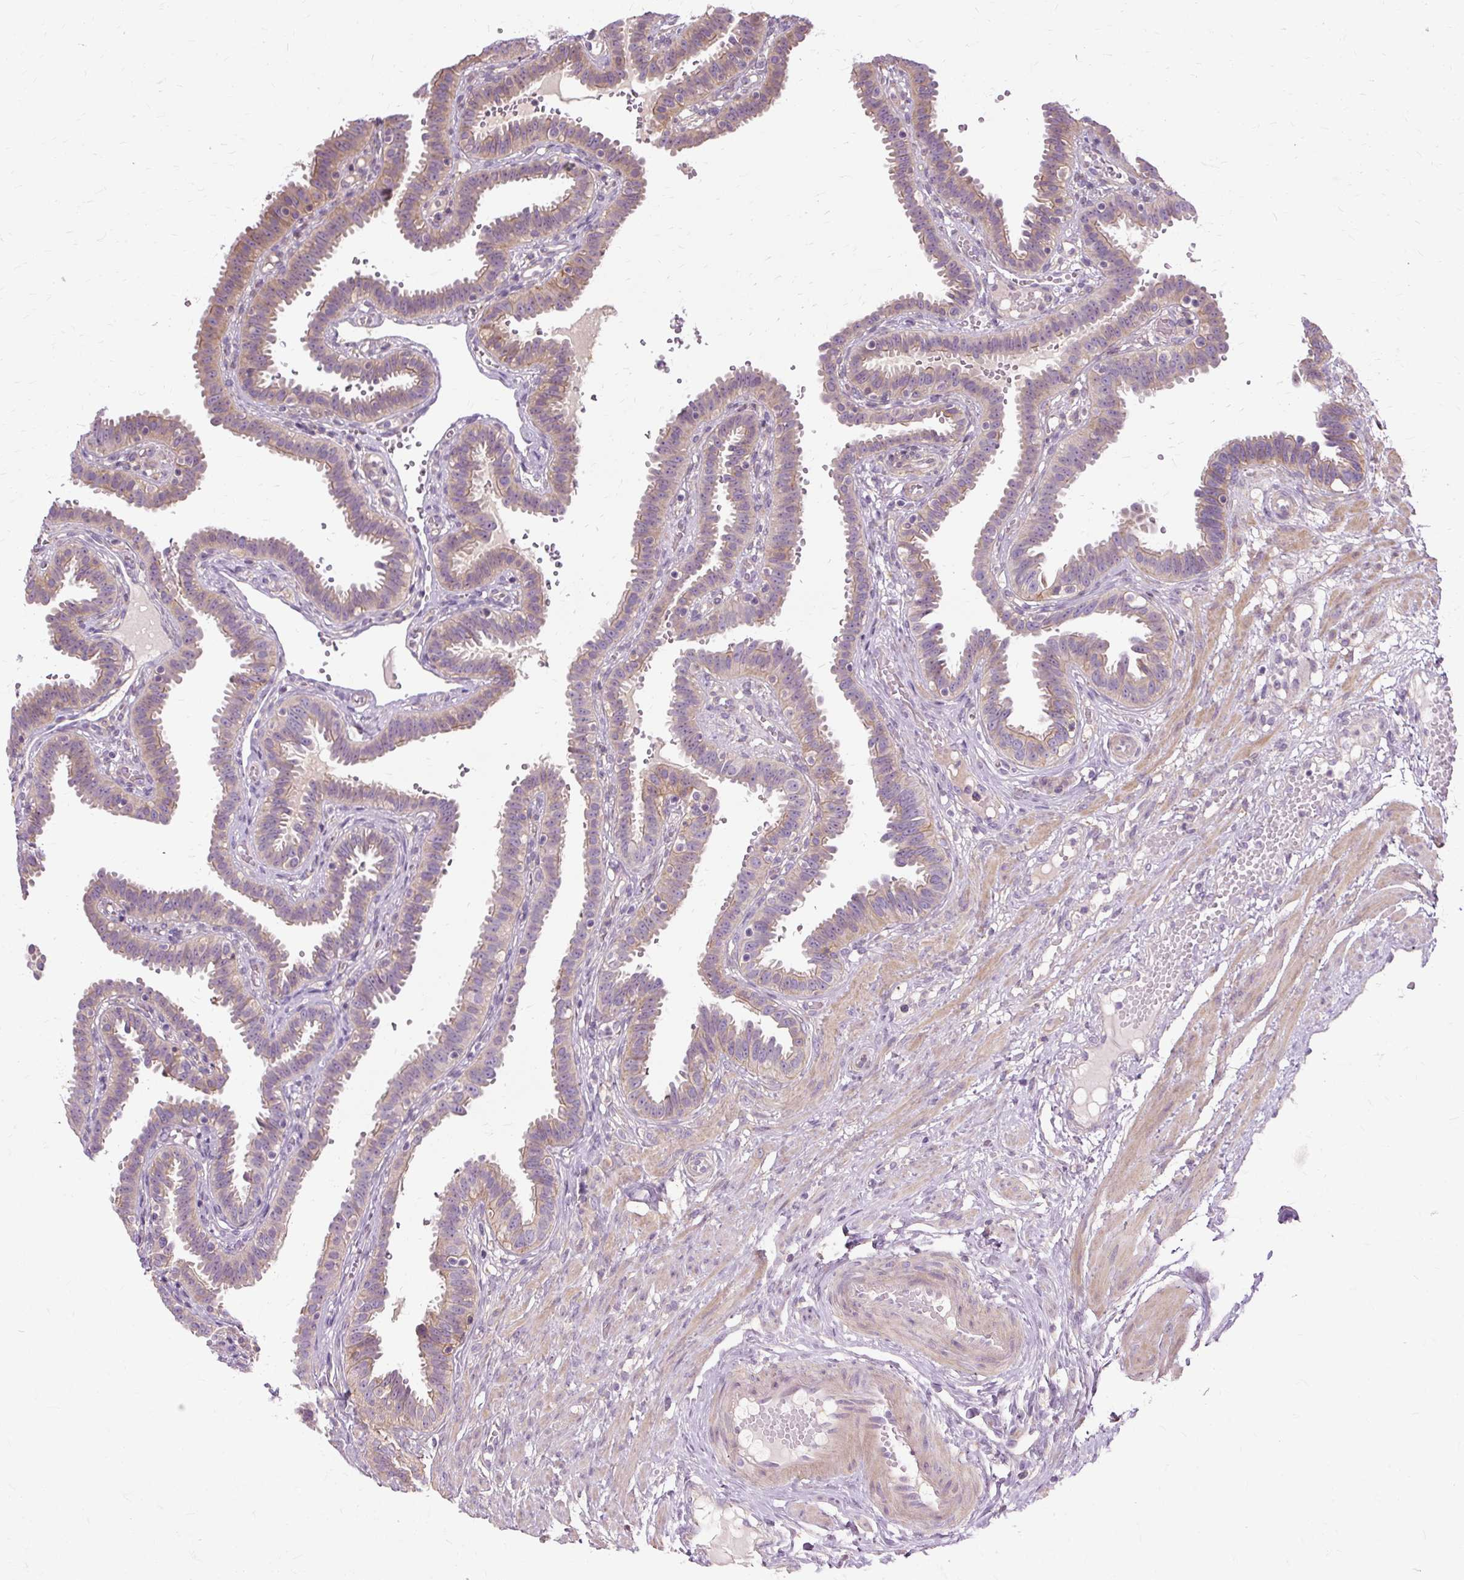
{"staining": {"intensity": "weak", "quantity": "<25%", "location": "cytoplasmic/membranous"}, "tissue": "fallopian tube", "cell_type": "Glandular cells", "image_type": "normal", "snomed": [{"axis": "morphology", "description": "Normal tissue, NOS"}, {"axis": "topography", "description": "Fallopian tube"}], "caption": "Protein analysis of unremarkable fallopian tube displays no significant staining in glandular cells.", "gene": "TSPAN8", "patient": {"sex": "female", "age": 37}}